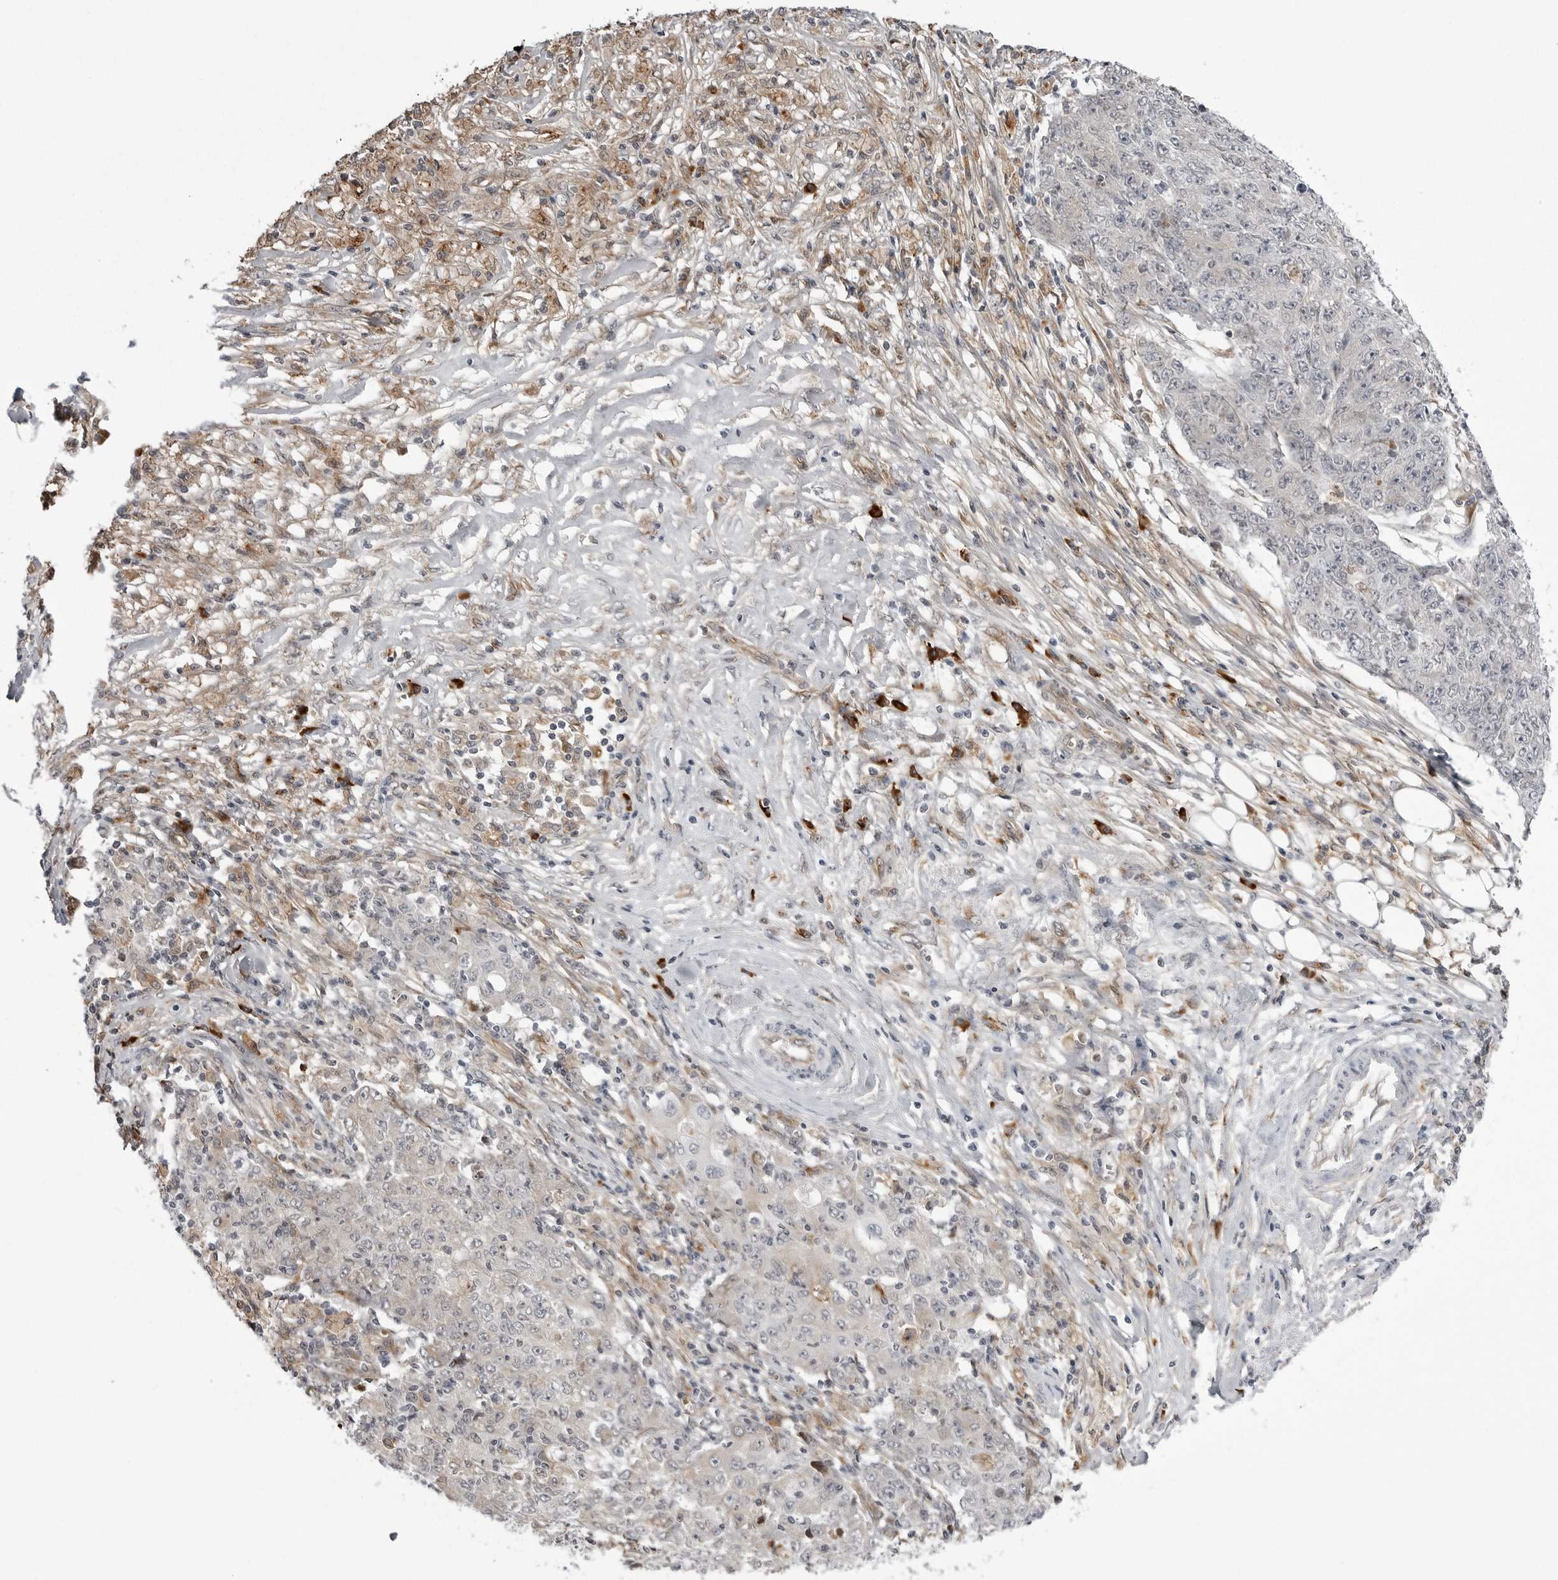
{"staining": {"intensity": "weak", "quantity": "25%-75%", "location": "cytoplasmic/membranous"}, "tissue": "ovarian cancer", "cell_type": "Tumor cells", "image_type": "cancer", "snomed": [{"axis": "morphology", "description": "Carcinoma, endometroid"}, {"axis": "topography", "description": "Ovary"}], "caption": "Ovarian cancer stained for a protein (brown) exhibits weak cytoplasmic/membranous positive expression in approximately 25%-75% of tumor cells.", "gene": "ARL5A", "patient": {"sex": "female", "age": 42}}